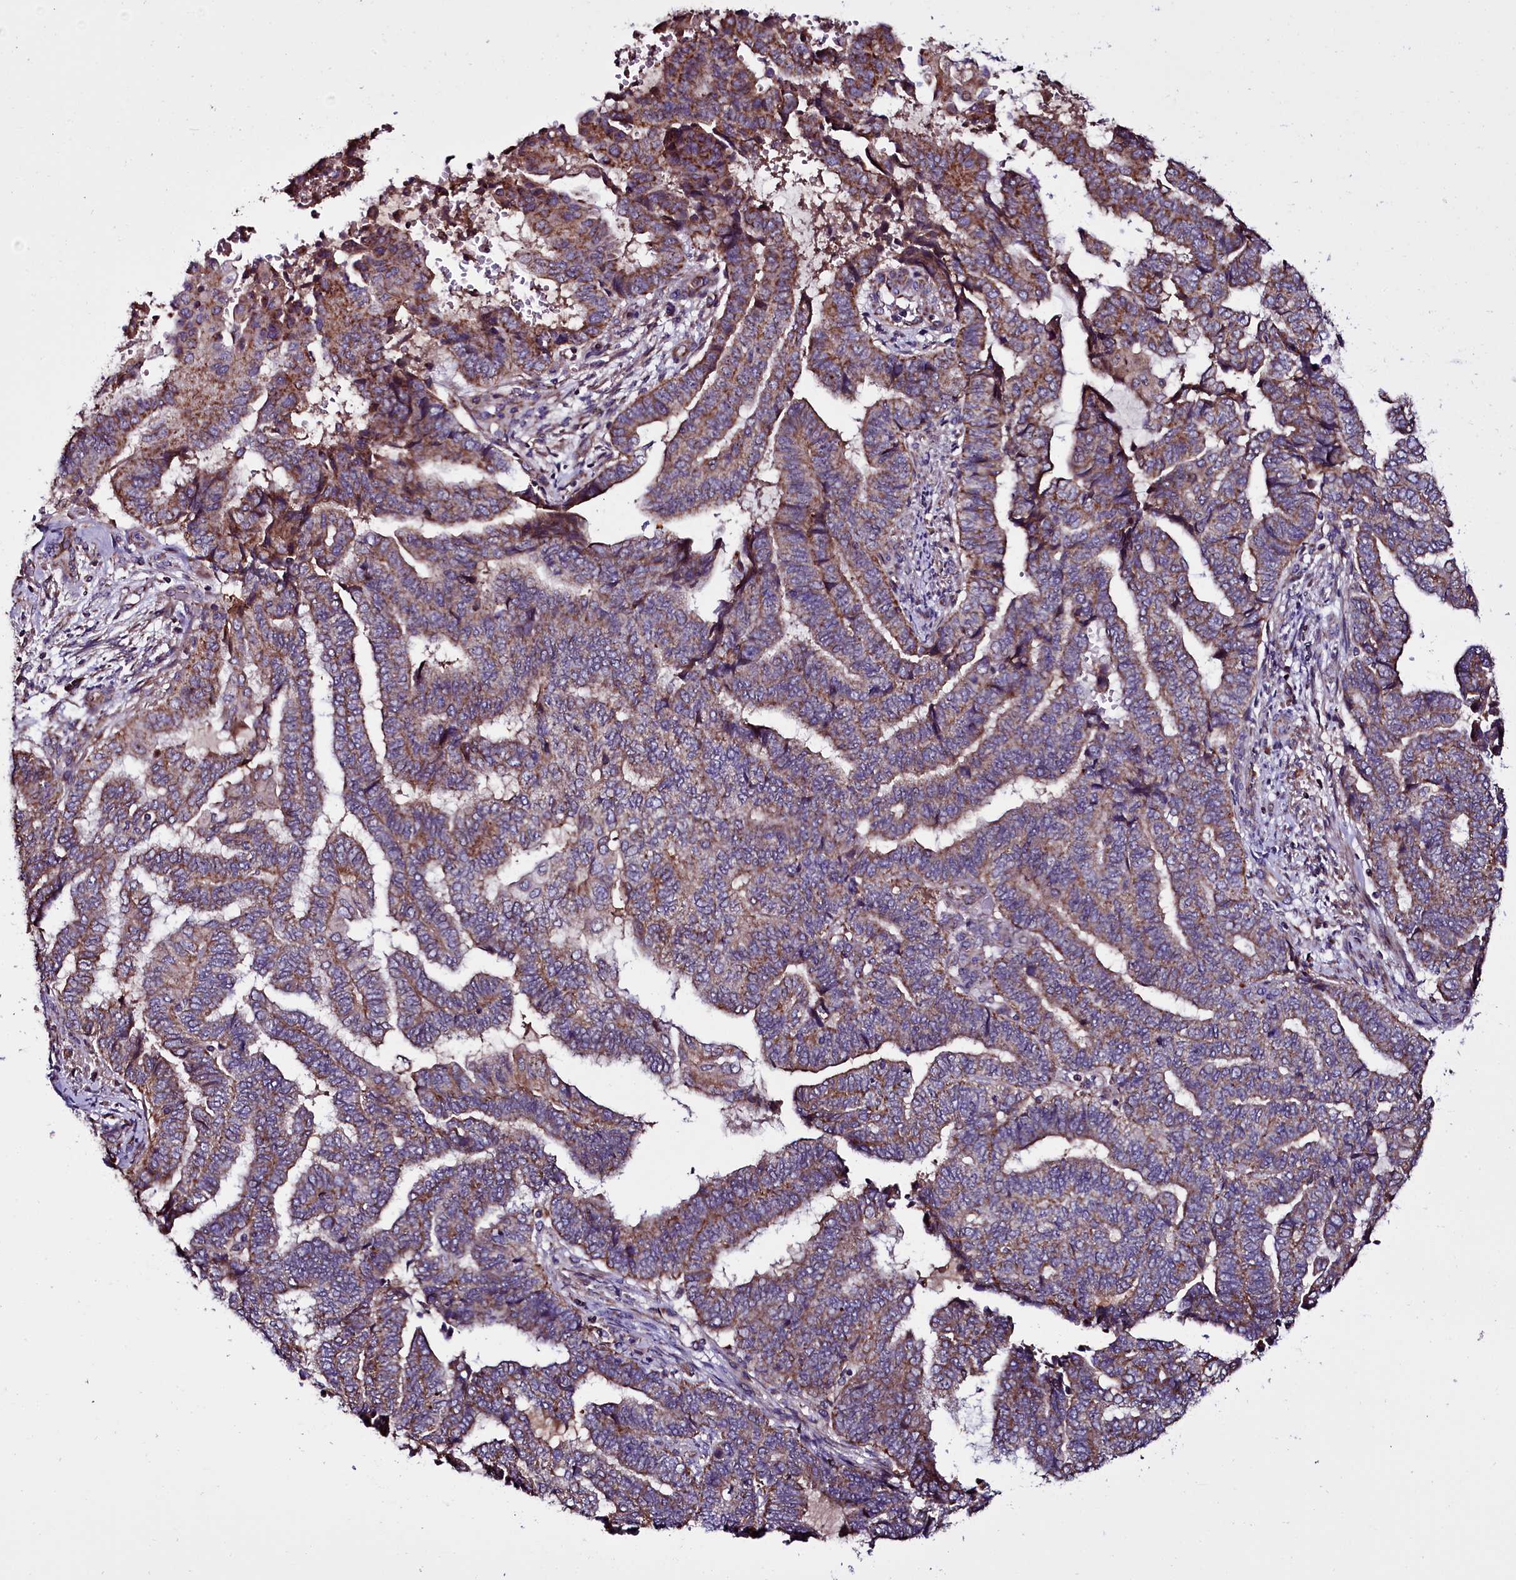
{"staining": {"intensity": "moderate", "quantity": "25%-75%", "location": "cytoplasmic/membranous"}, "tissue": "endometrial cancer", "cell_type": "Tumor cells", "image_type": "cancer", "snomed": [{"axis": "morphology", "description": "Adenocarcinoma, NOS"}, {"axis": "topography", "description": "Uterus"}, {"axis": "topography", "description": "Endometrium"}], "caption": "Immunohistochemistry (IHC) (DAB (3,3'-diaminobenzidine)) staining of endometrial cancer (adenocarcinoma) shows moderate cytoplasmic/membranous protein staining in about 25%-75% of tumor cells.", "gene": "NAA80", "patient": {"sex": "female", "age": 70}}